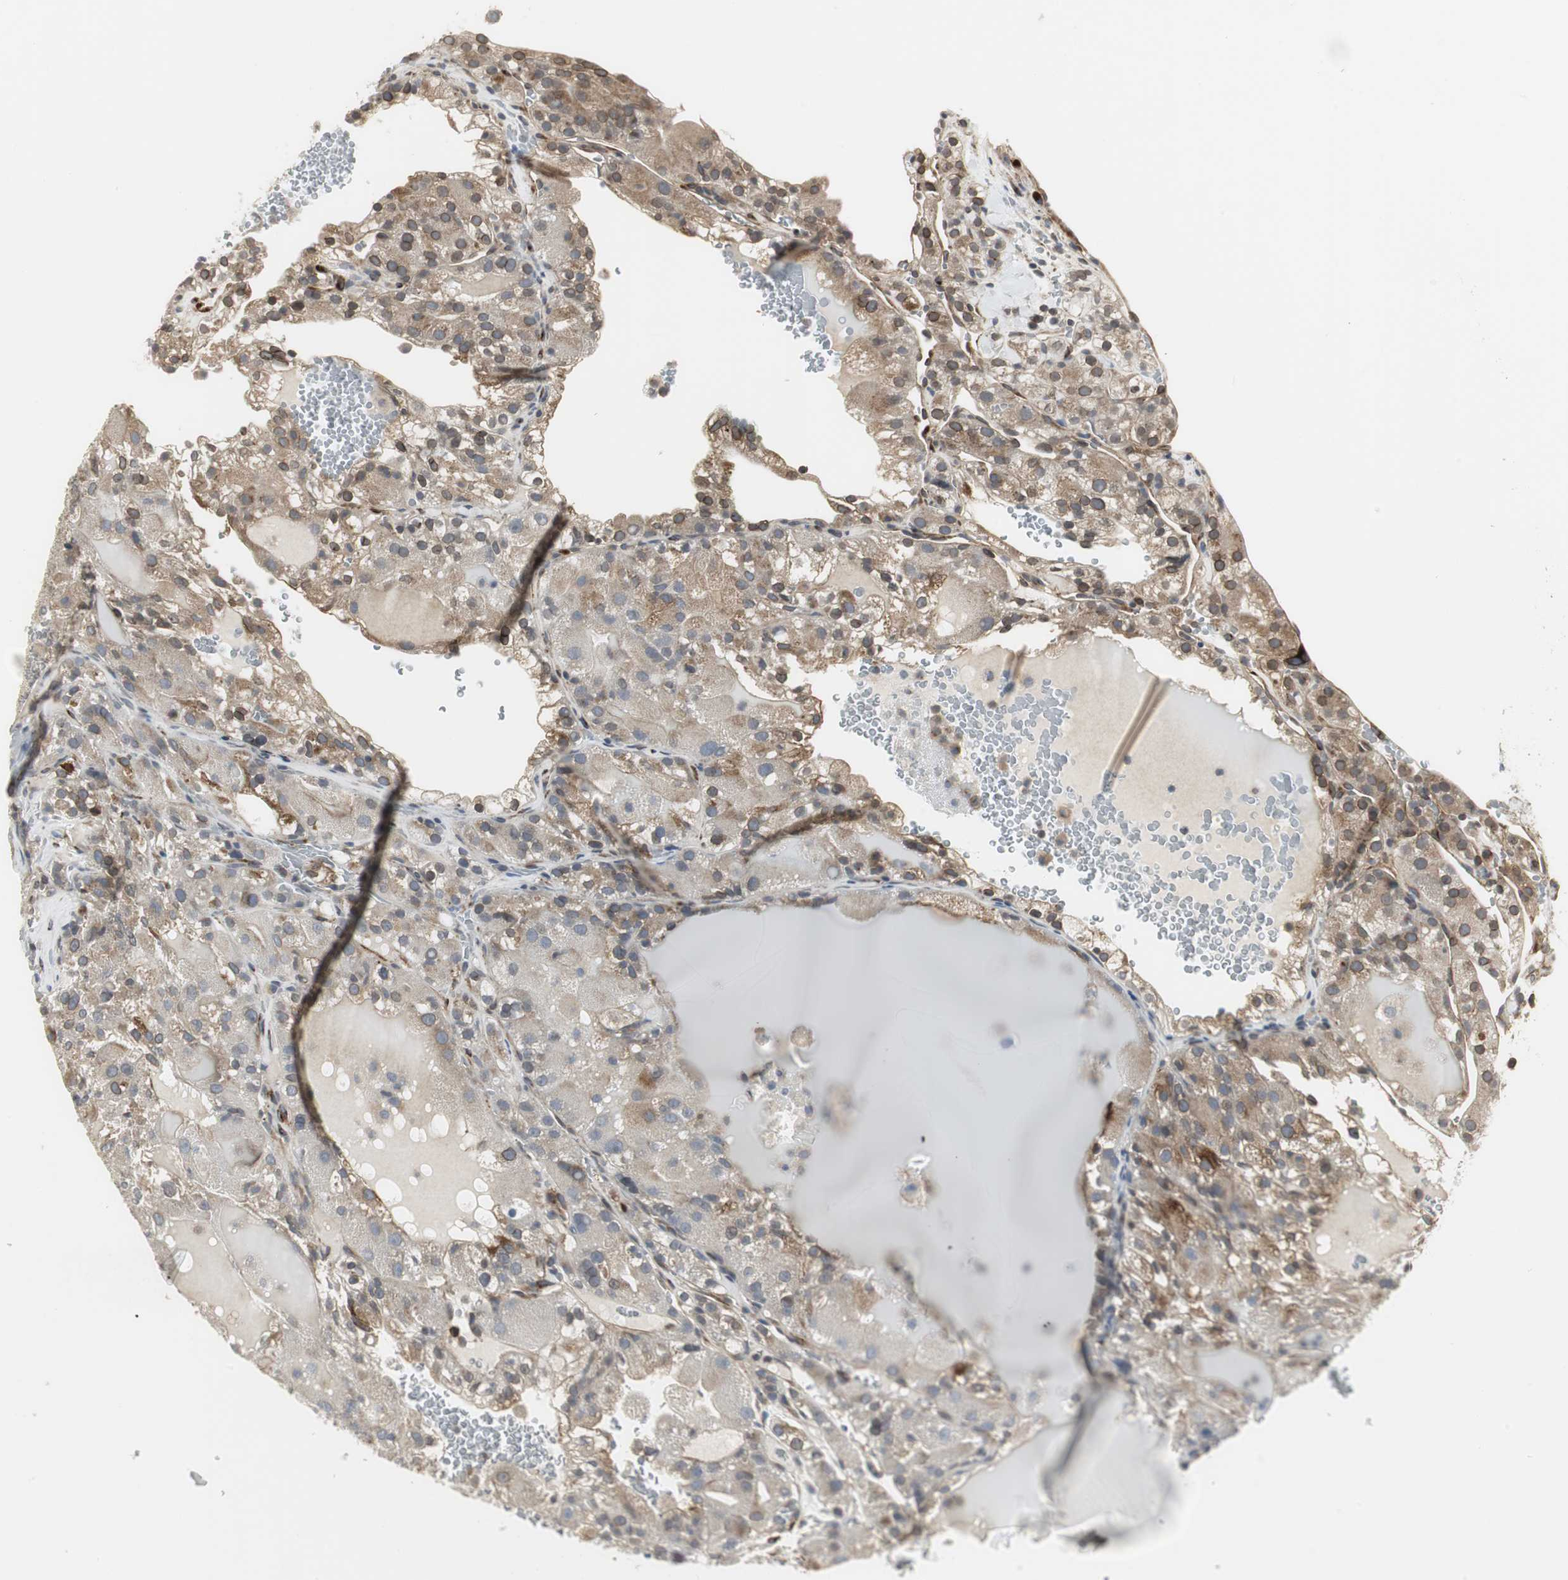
{"staining": {"intensity": "moderate", "quantity": ">75%", "location": "cytoplasmic/membranous"}, "tissue": "renal cancer", "cell_type": "Tumor cells", "image_type": "cancer", "snomed": [{"axis": "morphology", "description": "Normal tissue, NOS"}, {"axis": "morphology", "description": "Adenocarcinoma, NOS"}, {"axis": "topography", "description": "Kidney"}], "caption": "Tumor cells show medium levels of moderate cytoplasmic/membranous positivity in about >75% of cells in human renal cancer. (Stains: DAB in brown, nuclei in blue, Microscopy: brightfield microscopy at high magnification).", "gene": "SCYL3", "patient": {"sex": "male", "age": 61}}